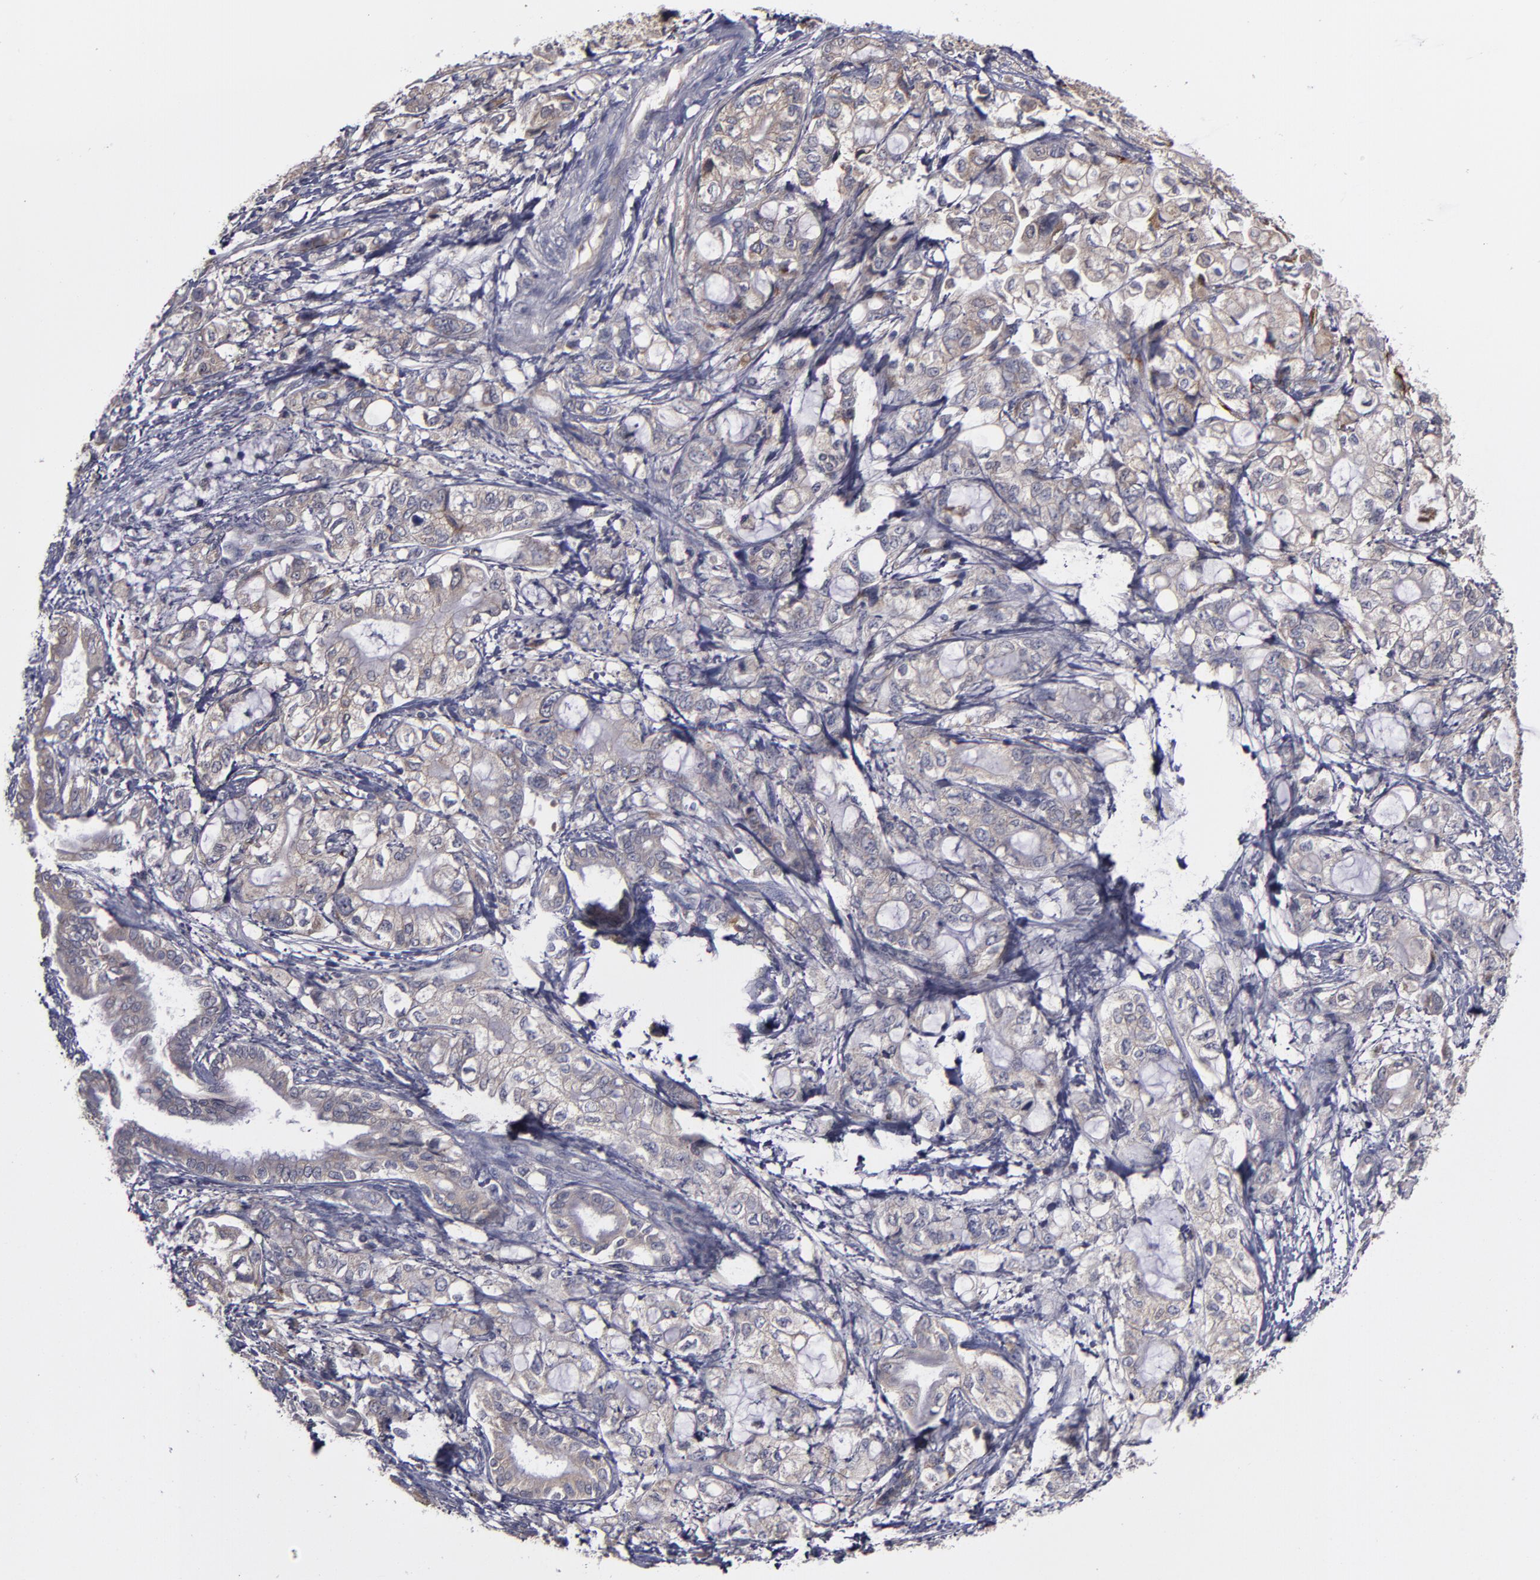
{"staining": {"intensity": "weak", "quantity": ">75%", "location": "cytoplasmic/membranous"}, "tissue": "pancreatic cancer", "cell_type": "Tumor cells", "image_type": "cancer", "snomed": [{"axis": "morphology", "description": "Adenocarcinoma, NOS"}, {"axis": "topography", "description": "Pancreas"}], "caption": "Immunohistochemistry image of neoplastic tissue: pancreatic adenocarcinoma stained using immunohistochemistry displays low levels of weak protein expression localized specifically in the cytoplasmic/membranous of tumor cells, appearing as a cytoplasmic/membranous brown color.", "gene": "MMP11", "patient": {"sex": "male", "age": 79}}